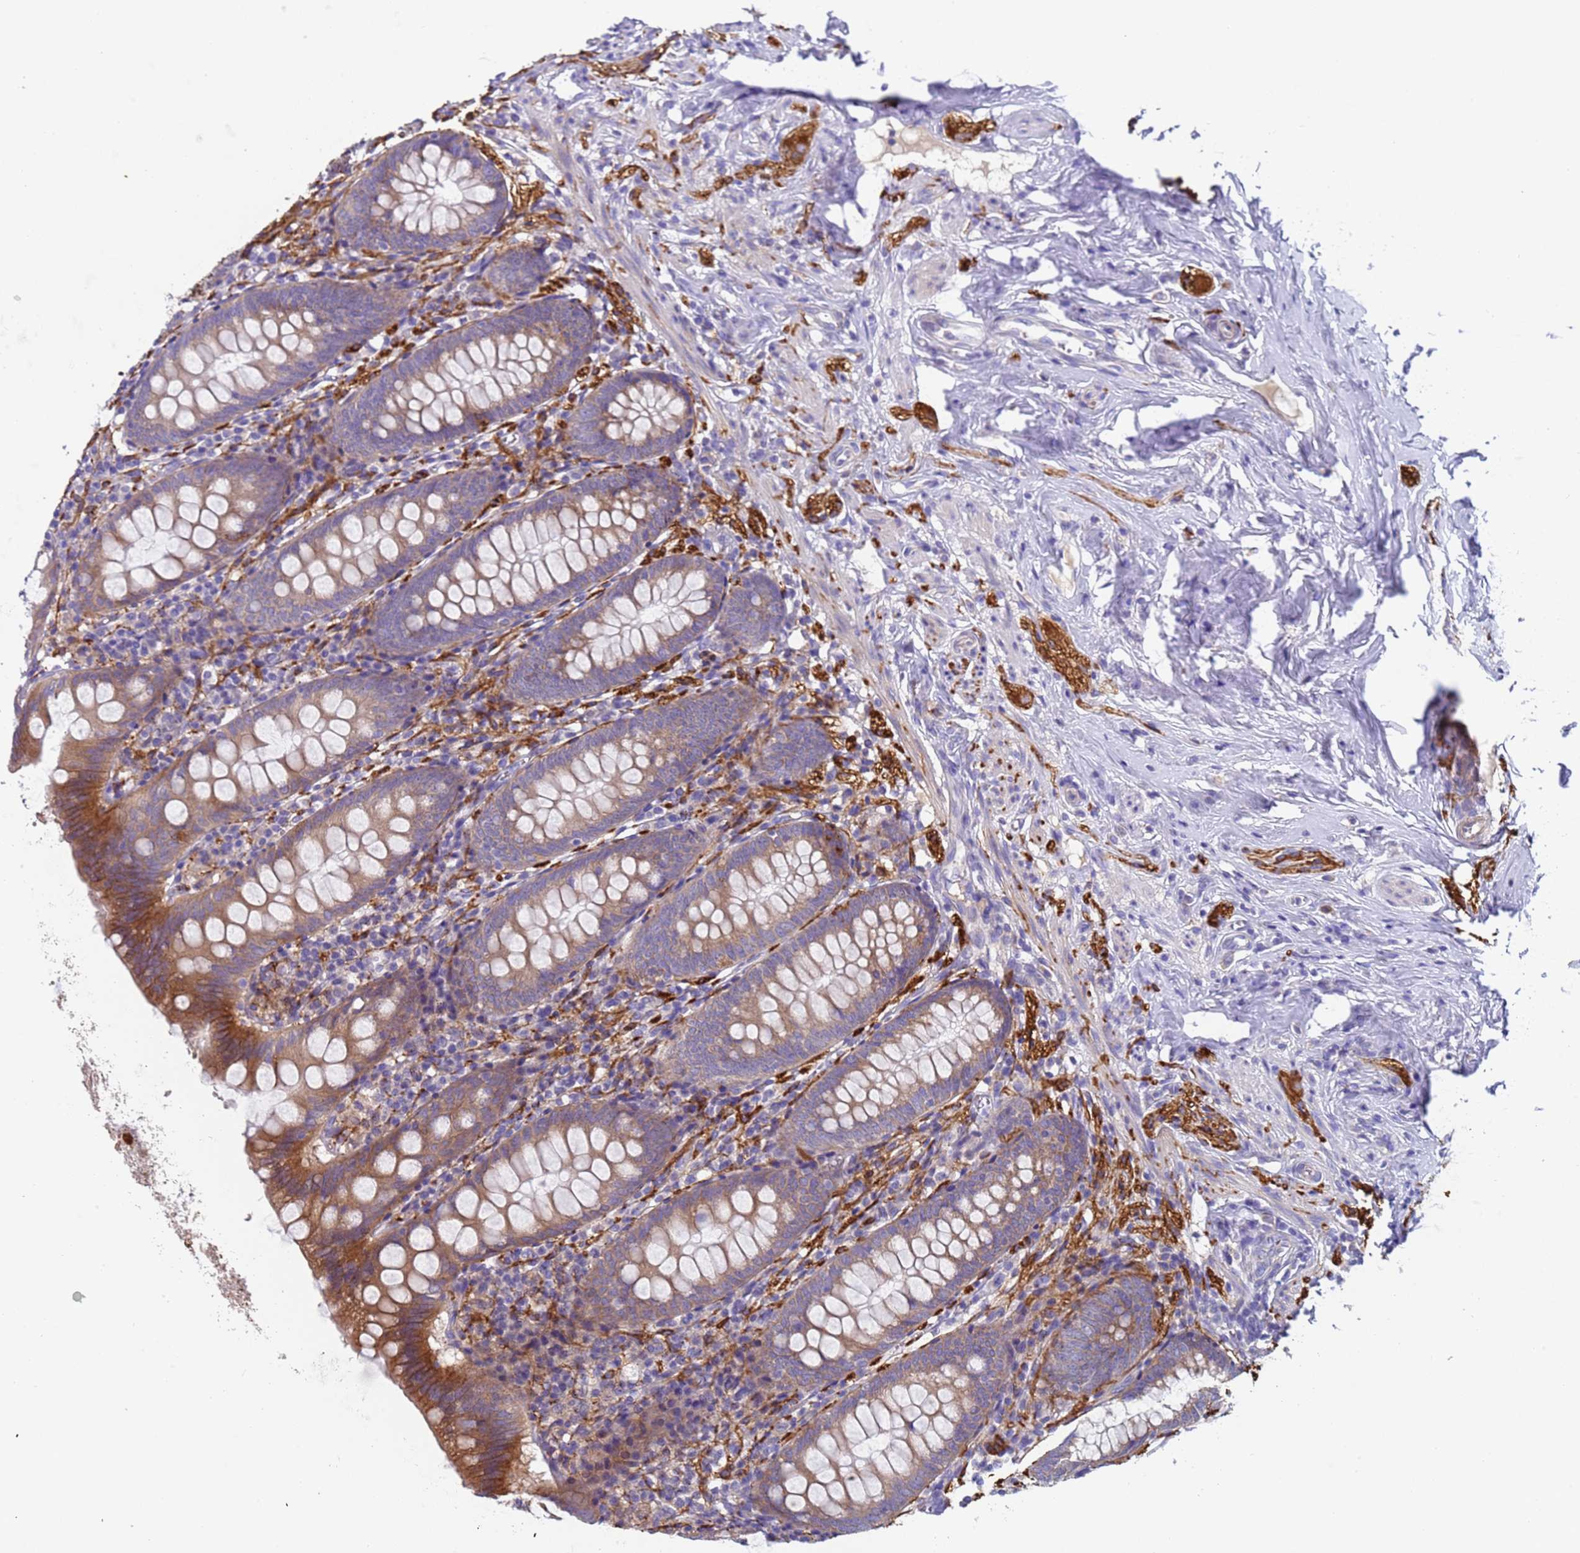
{"staining": {"intensity": "moderate", "quantity": ">75%", "location": "cytoplasmic/membranous"}, "tissue": "appendix", "cell_type": "Glandular cells", "image_type": "normal", "snomed": [{"axis": "morphology", "description": "Normal tissue, NOS"}, {"axis": "topography", "description": "Appendix"}], "caption": "About >75% of glandular cells in benign appendix exhibit moderate cytoplasmic/membranous protein expression as visualized by brown immunohistochemical staining.", "gene": "PAQR7", "patient": {"sex": "female", "age": 51}}